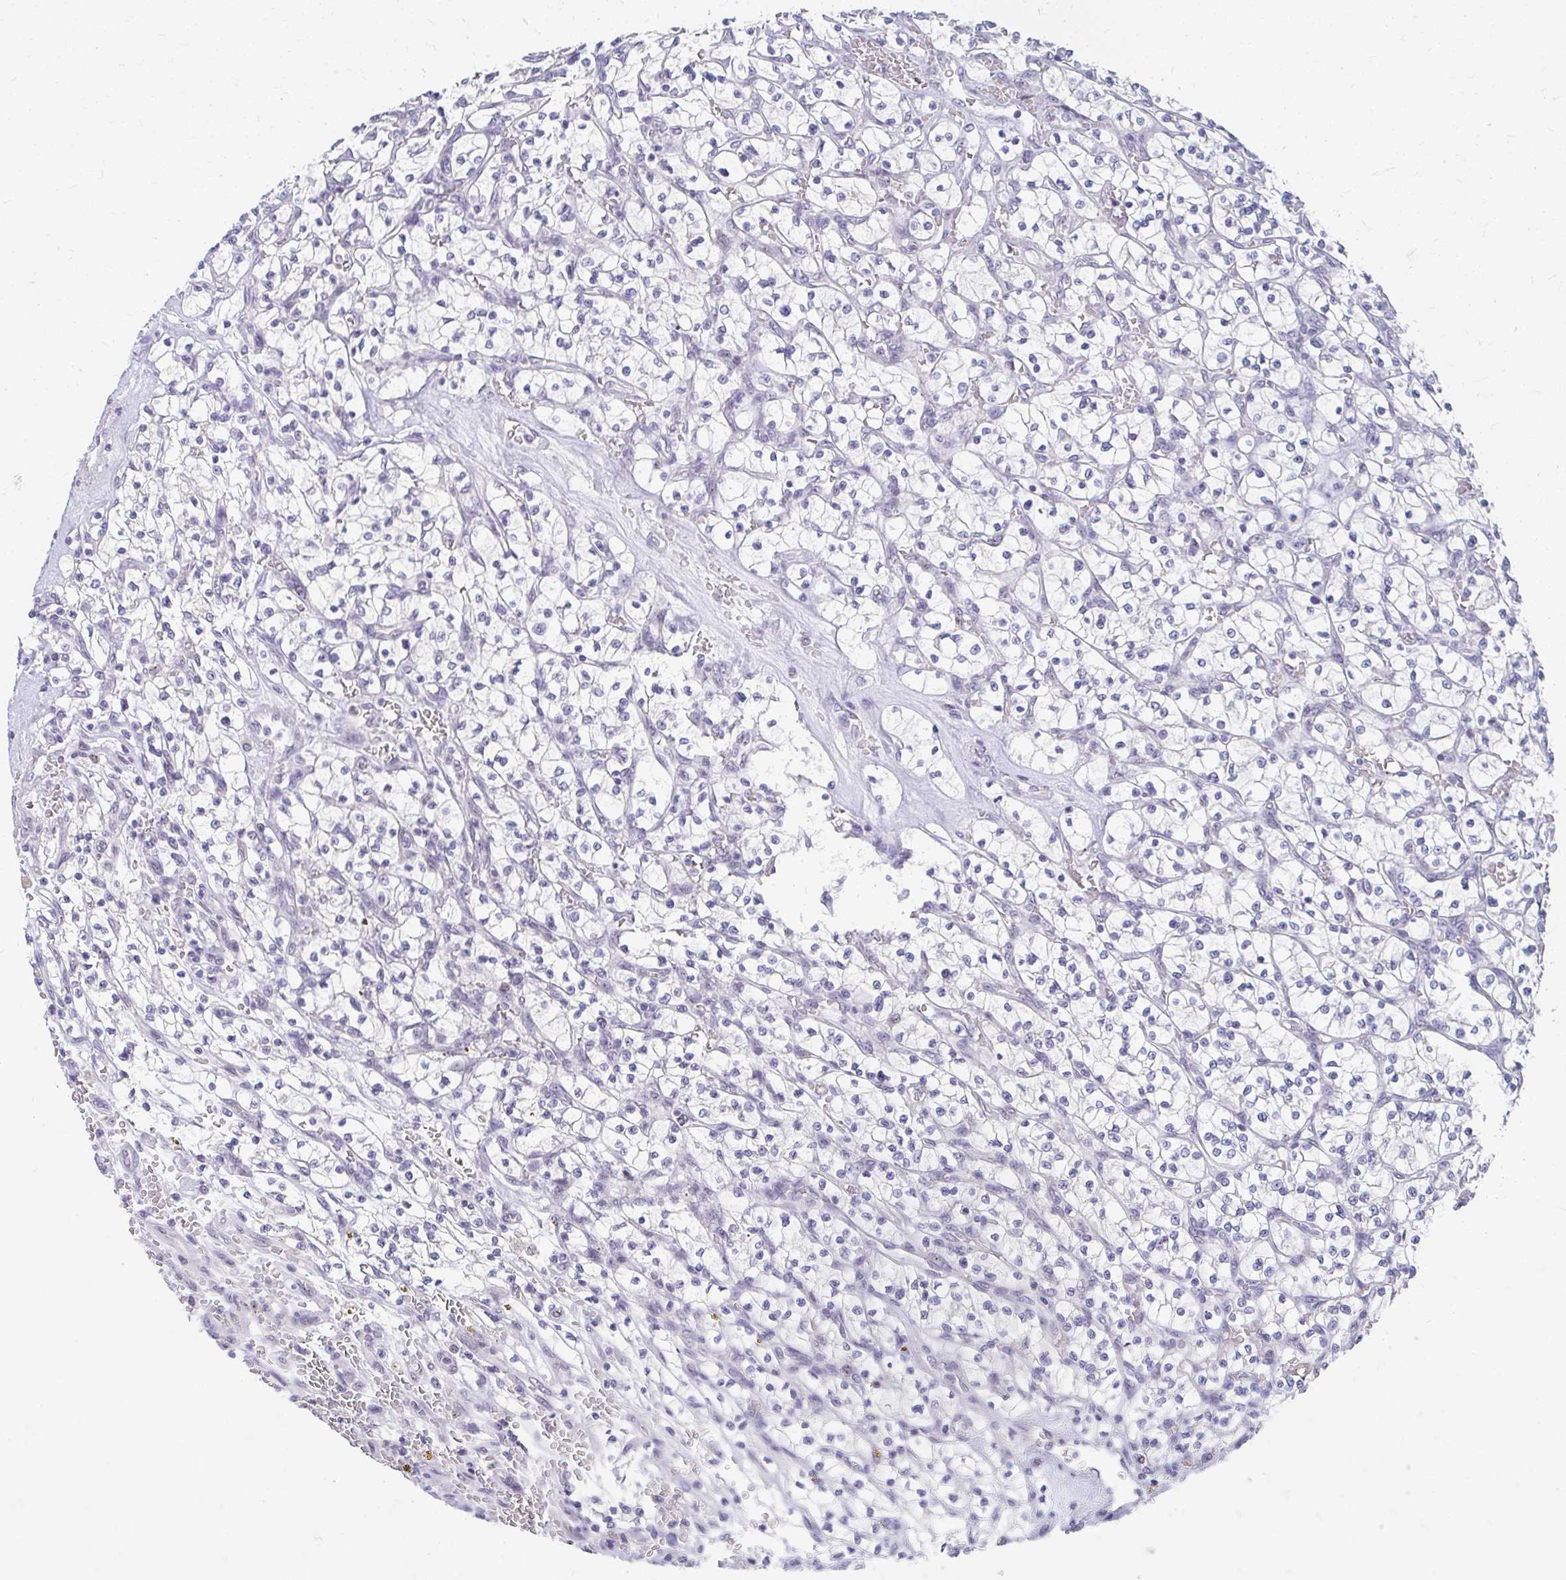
{"staining": {"intensity": "negative", "quantity": "none", "location": "none"}, "tissue": "renal cancer", "cell_type": "Tumor cells", "image_type": "cancer", "snomed": [{"axis": "morphology", "description": "Adenocarcinoma, NOS"}, {"axis": "topography", "description": "Kidney"}], "caption": "This is a image of immunohistochemistry (IHC) staining of renal cancer (adenocarcinoma), which shows no expression in tumor cells. Brightfield microscopy of immunohistochemistry stained with DAB (brown) and hematoxylin (blue), captured at high magnification.", "gene": "GTF2H1", "patient": {"sex": "female", "age": 64}}